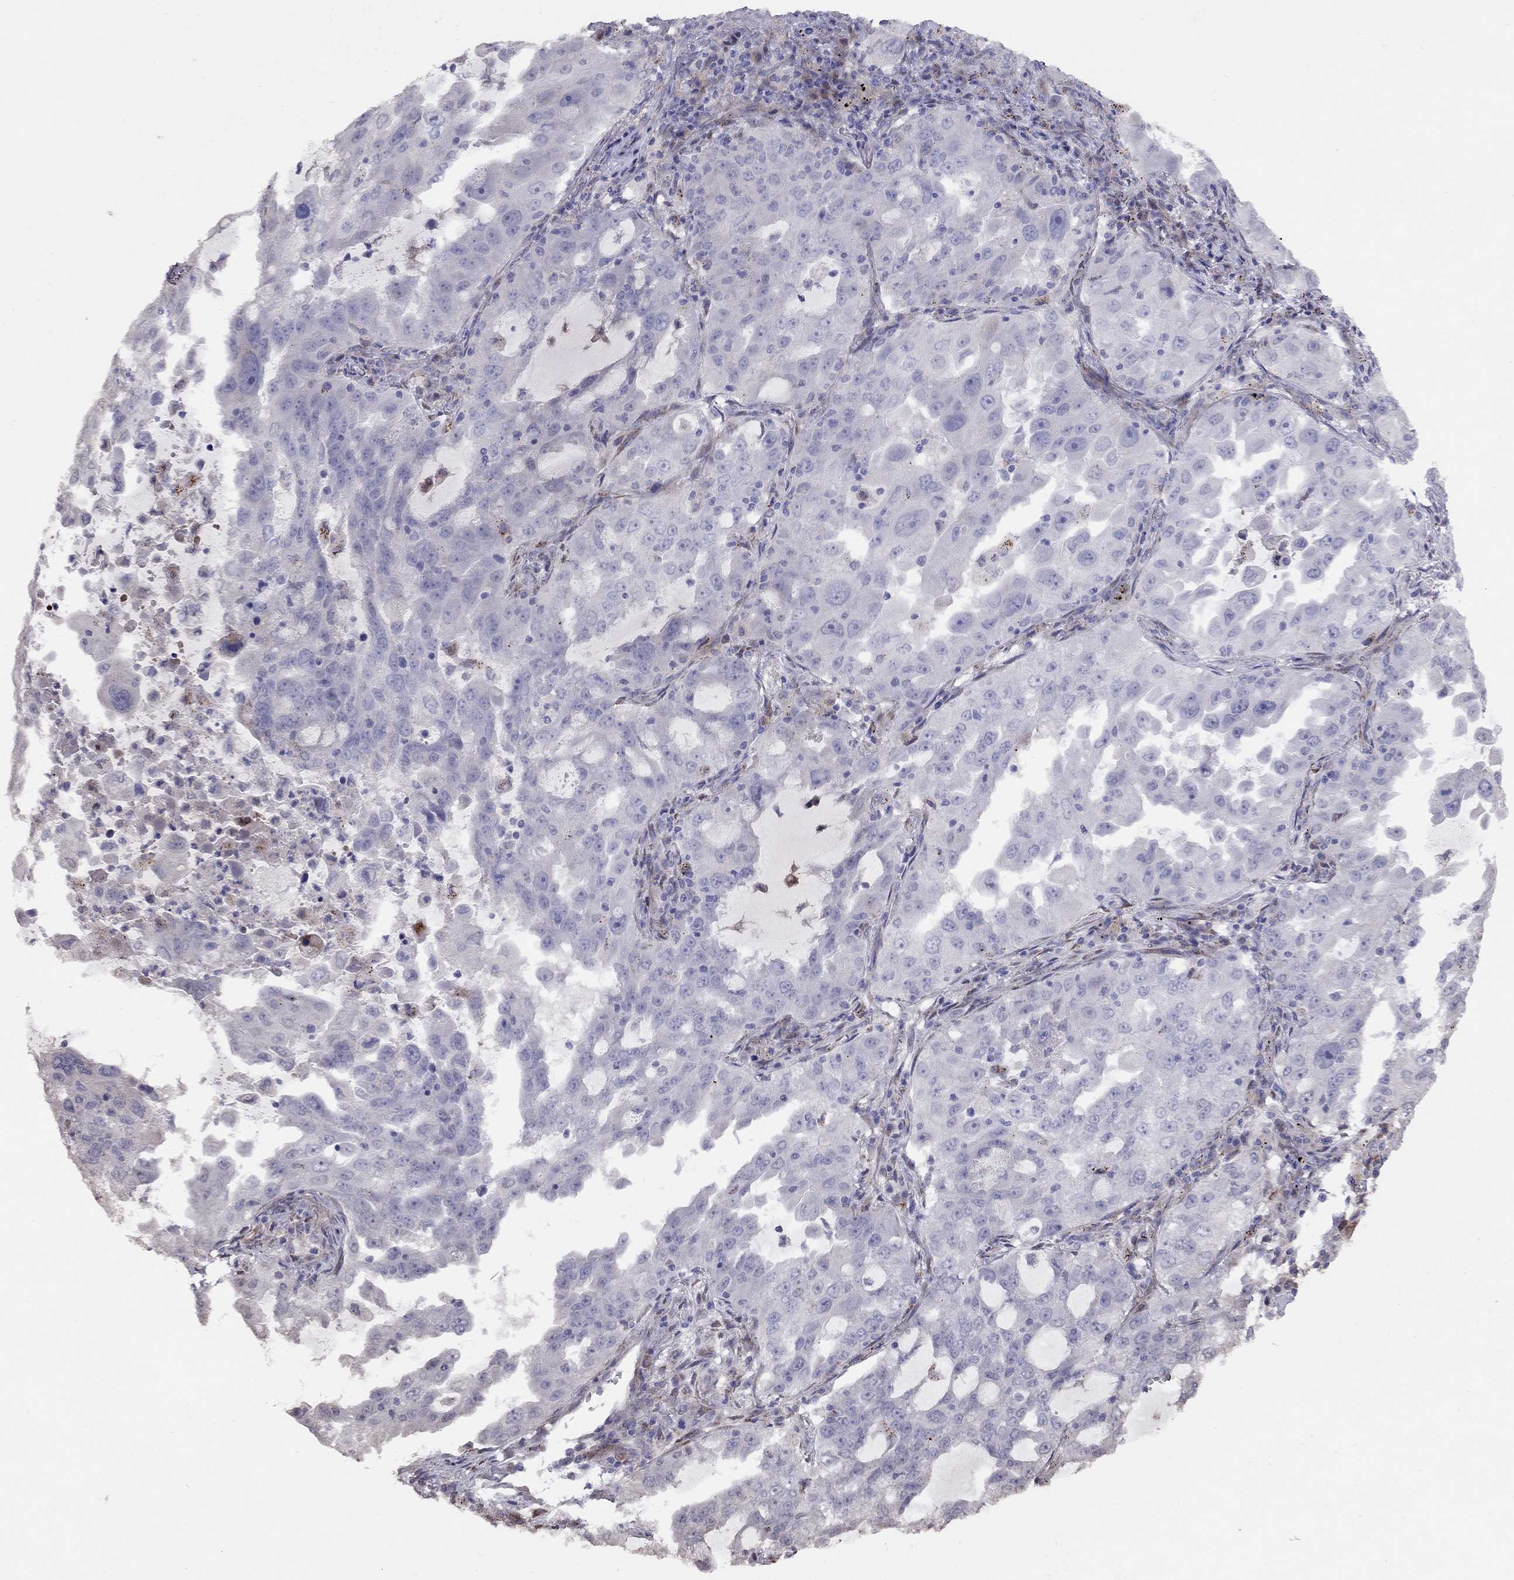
{"staining": {"intensity": "negative", "quantity": "none", "location": "none"}, "tissue": "lung cancer", "cell_type": "Tumor cells", "image_type": "cancer", "snomed": [{"axis": "morphology", "description": "Adenocarcinoma, NOS"}, {"axis": "topography", "description": "Lung"}], "caption": "The IHC photomicrograph has no significant staining in tumor cells of adenocarcinoma (lung) tissue.", "gene": "MAGEB4", "patient": {"sex": "female", "age": 61}}